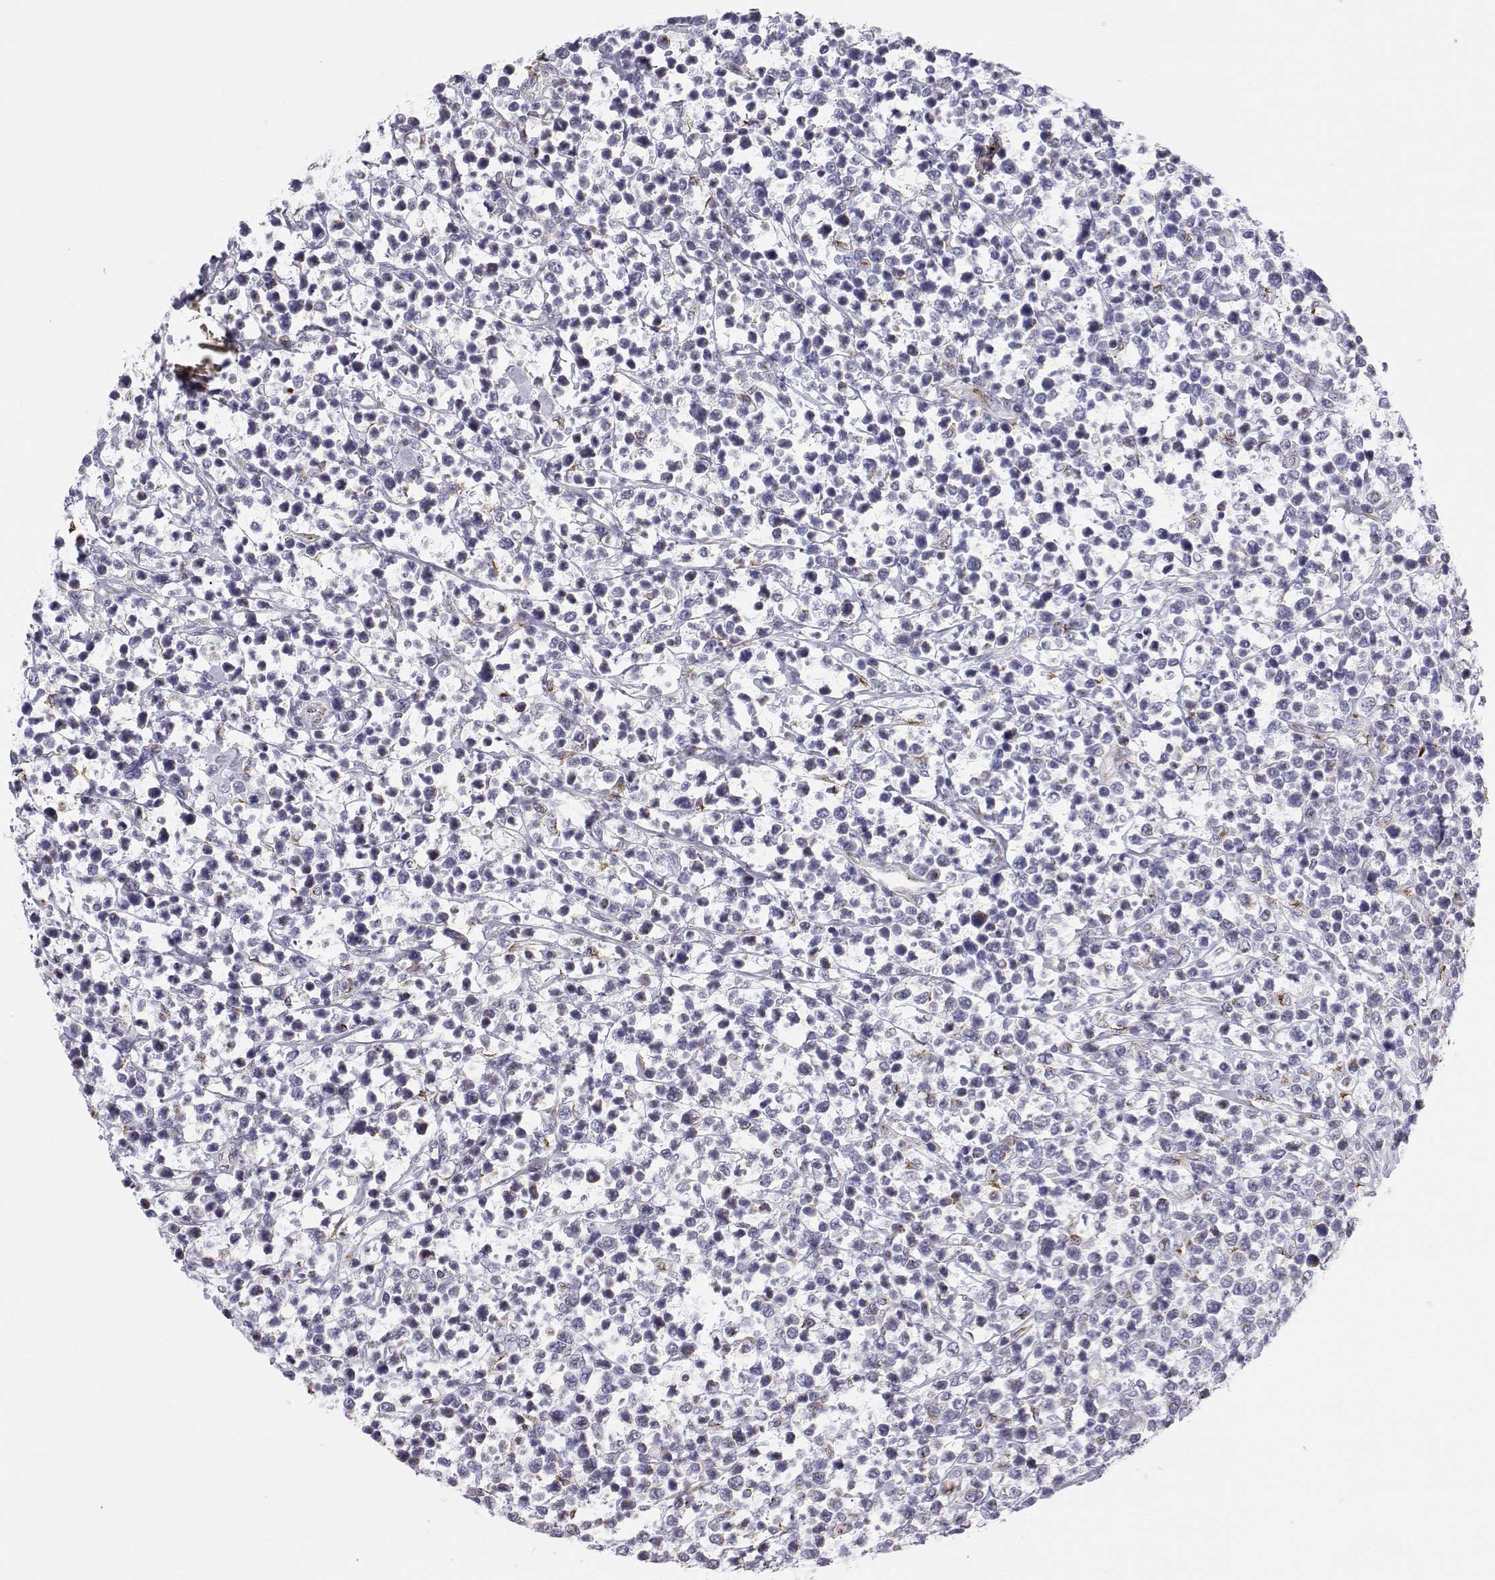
{"staining": {"intensity": "negative", "quantity": "none", "location": "none"}, "tissue": "lymphoma", "cell_type": "Tumor cells", "image_type": "cancer", "snomed": [{"axis": "morphology", "description": "Malignant lymphoma, non-Hodgkin's type, High grade"}, {"axis": "topography", "description": "Soft tissue"}], "caption": "The immunohistochemistry micrograph has no significant staining in tumor cells of malignant lymphoma, non-Hodgkin's type (high-grade) tissue.", "gene": "STARD13", "patient": {"sex": "female", "age": 56}}